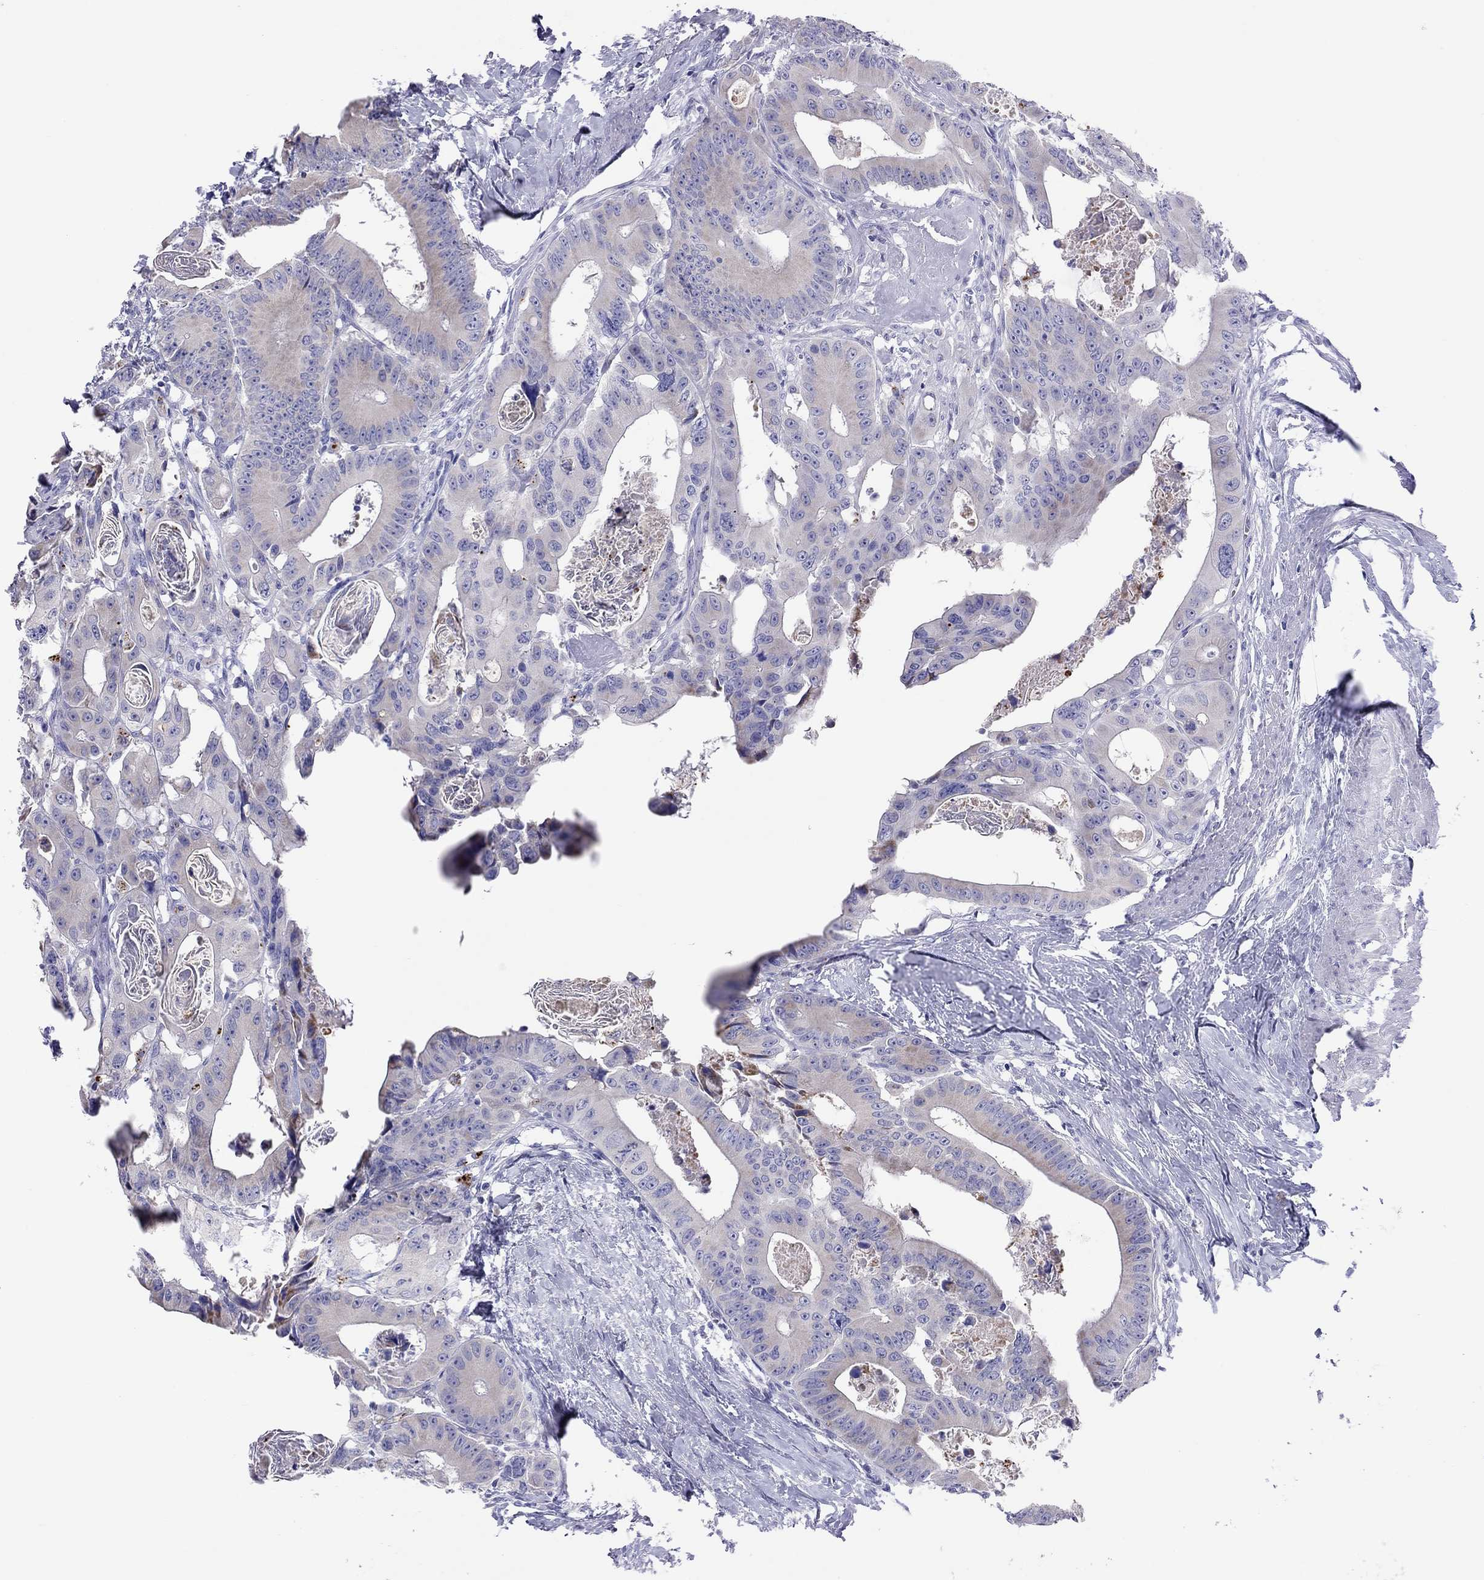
{"staining": {"intensity": "negative", "quantity": "none", "location": "none"}, "tissue": "colorectal cancer", "cell_type": "Tumor cells", "image_type": "cancer", "snomed": [{"axis": "morphology", "description": "Adenocarcinoma, NOS"}, {"axis": "topography", "description": "Rectum"}], "caption": "A micrograph of human colorectal cancer is negative for staining in tumor cells.", "gene": "COL9A1", "patient": {"sex": "male", "age": 64}}